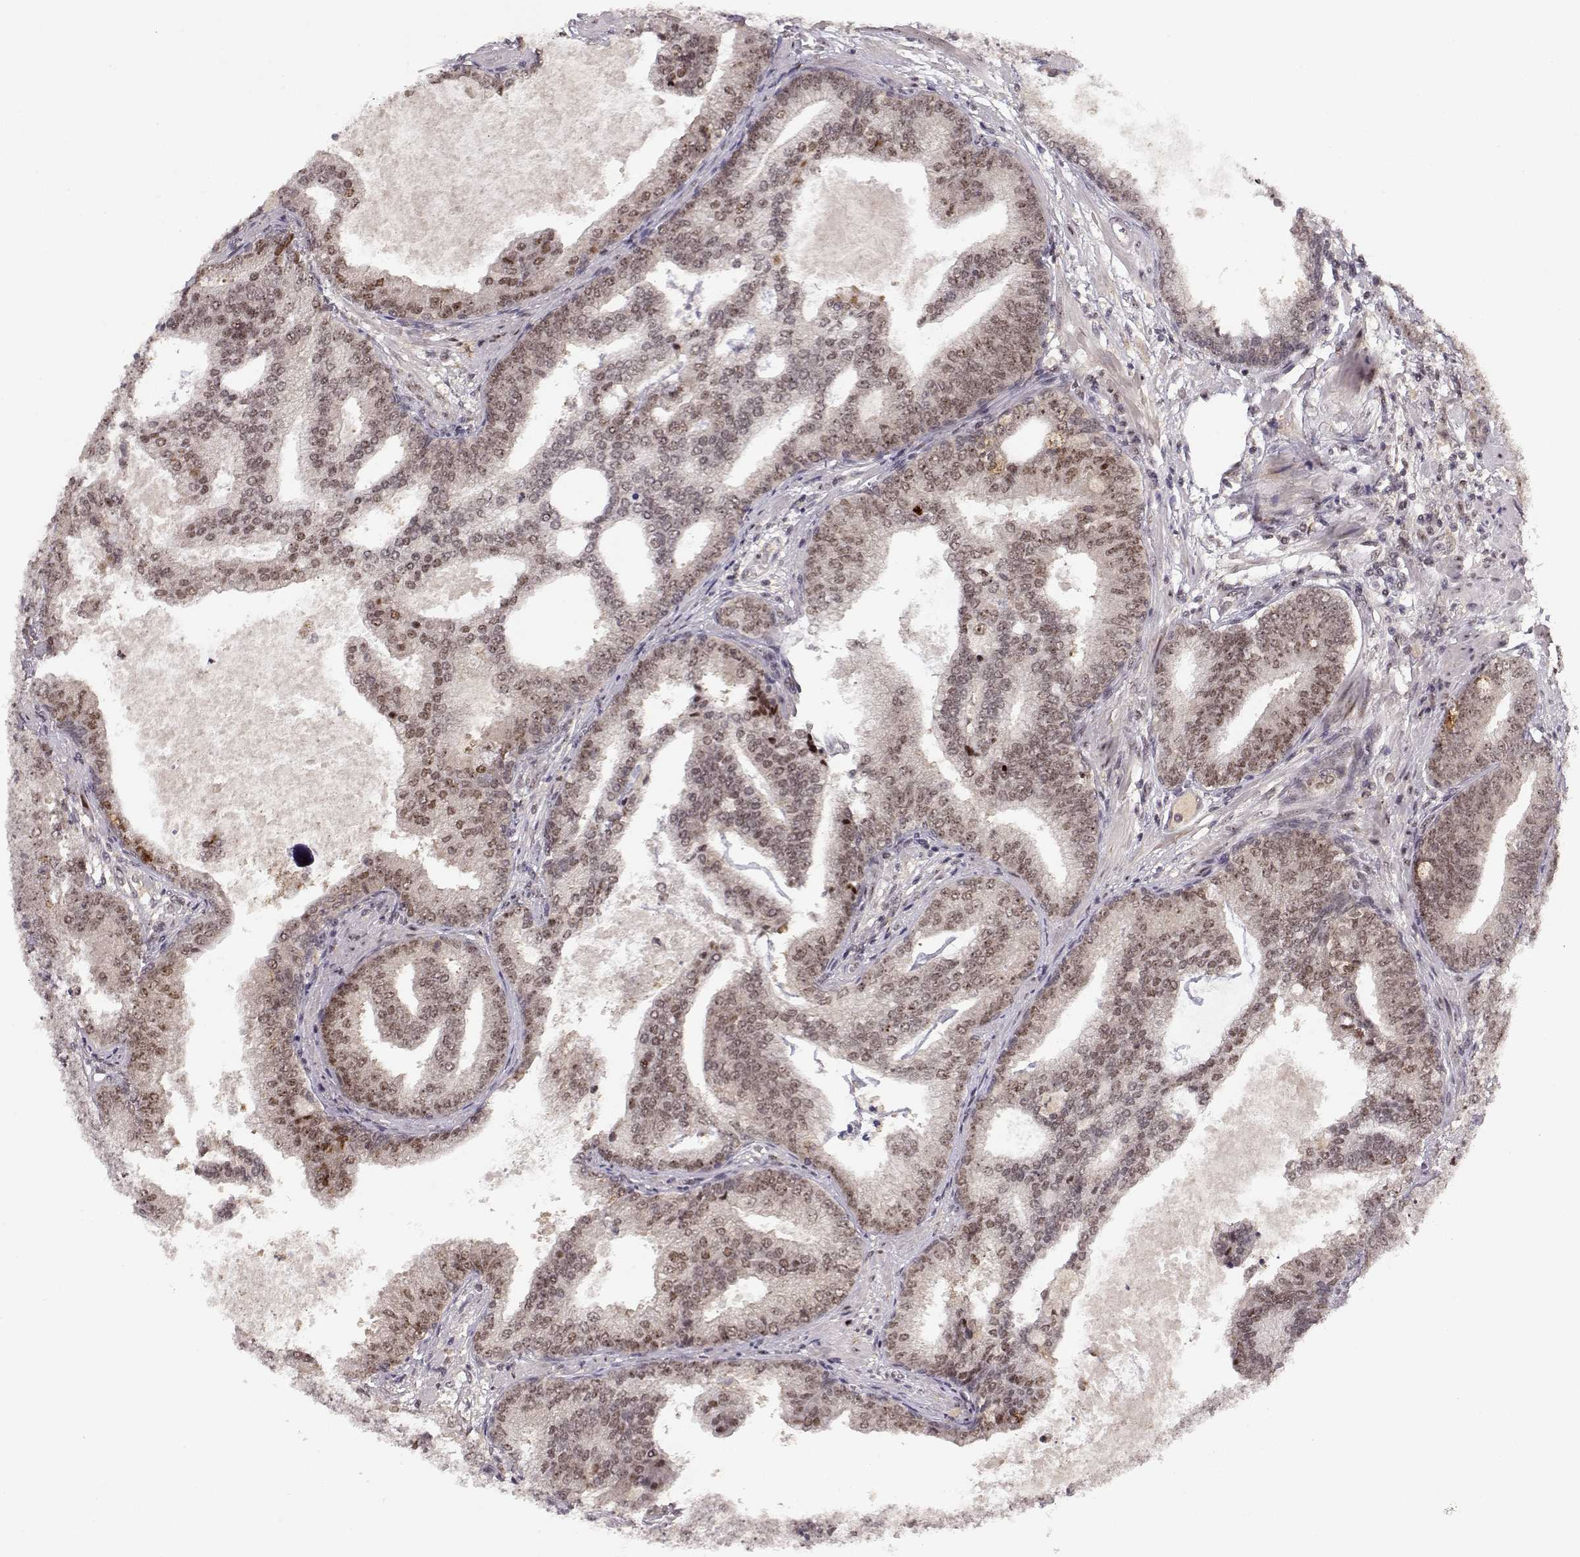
{"staining": {"intensity": "moderate", "quantity": "25%-75%", "location": "nuclear"}, "tissue": "prostate cancer", "cell_type": "Tumor cells", "image_type": "cancer", "snomed": [{"axis": "morphology", "description": "Adenocarcinoma, NOS"}, {"axis": "topography", "description": "Prostate"}], "caption": "Protein expression analysis of prostate adenocarcinoma exhibits moderate nuclear staining in approximately 25%-75% of tumor cells.", "gene": "CSNK2A1", "patient": {"sex": "male", "age": 64}}